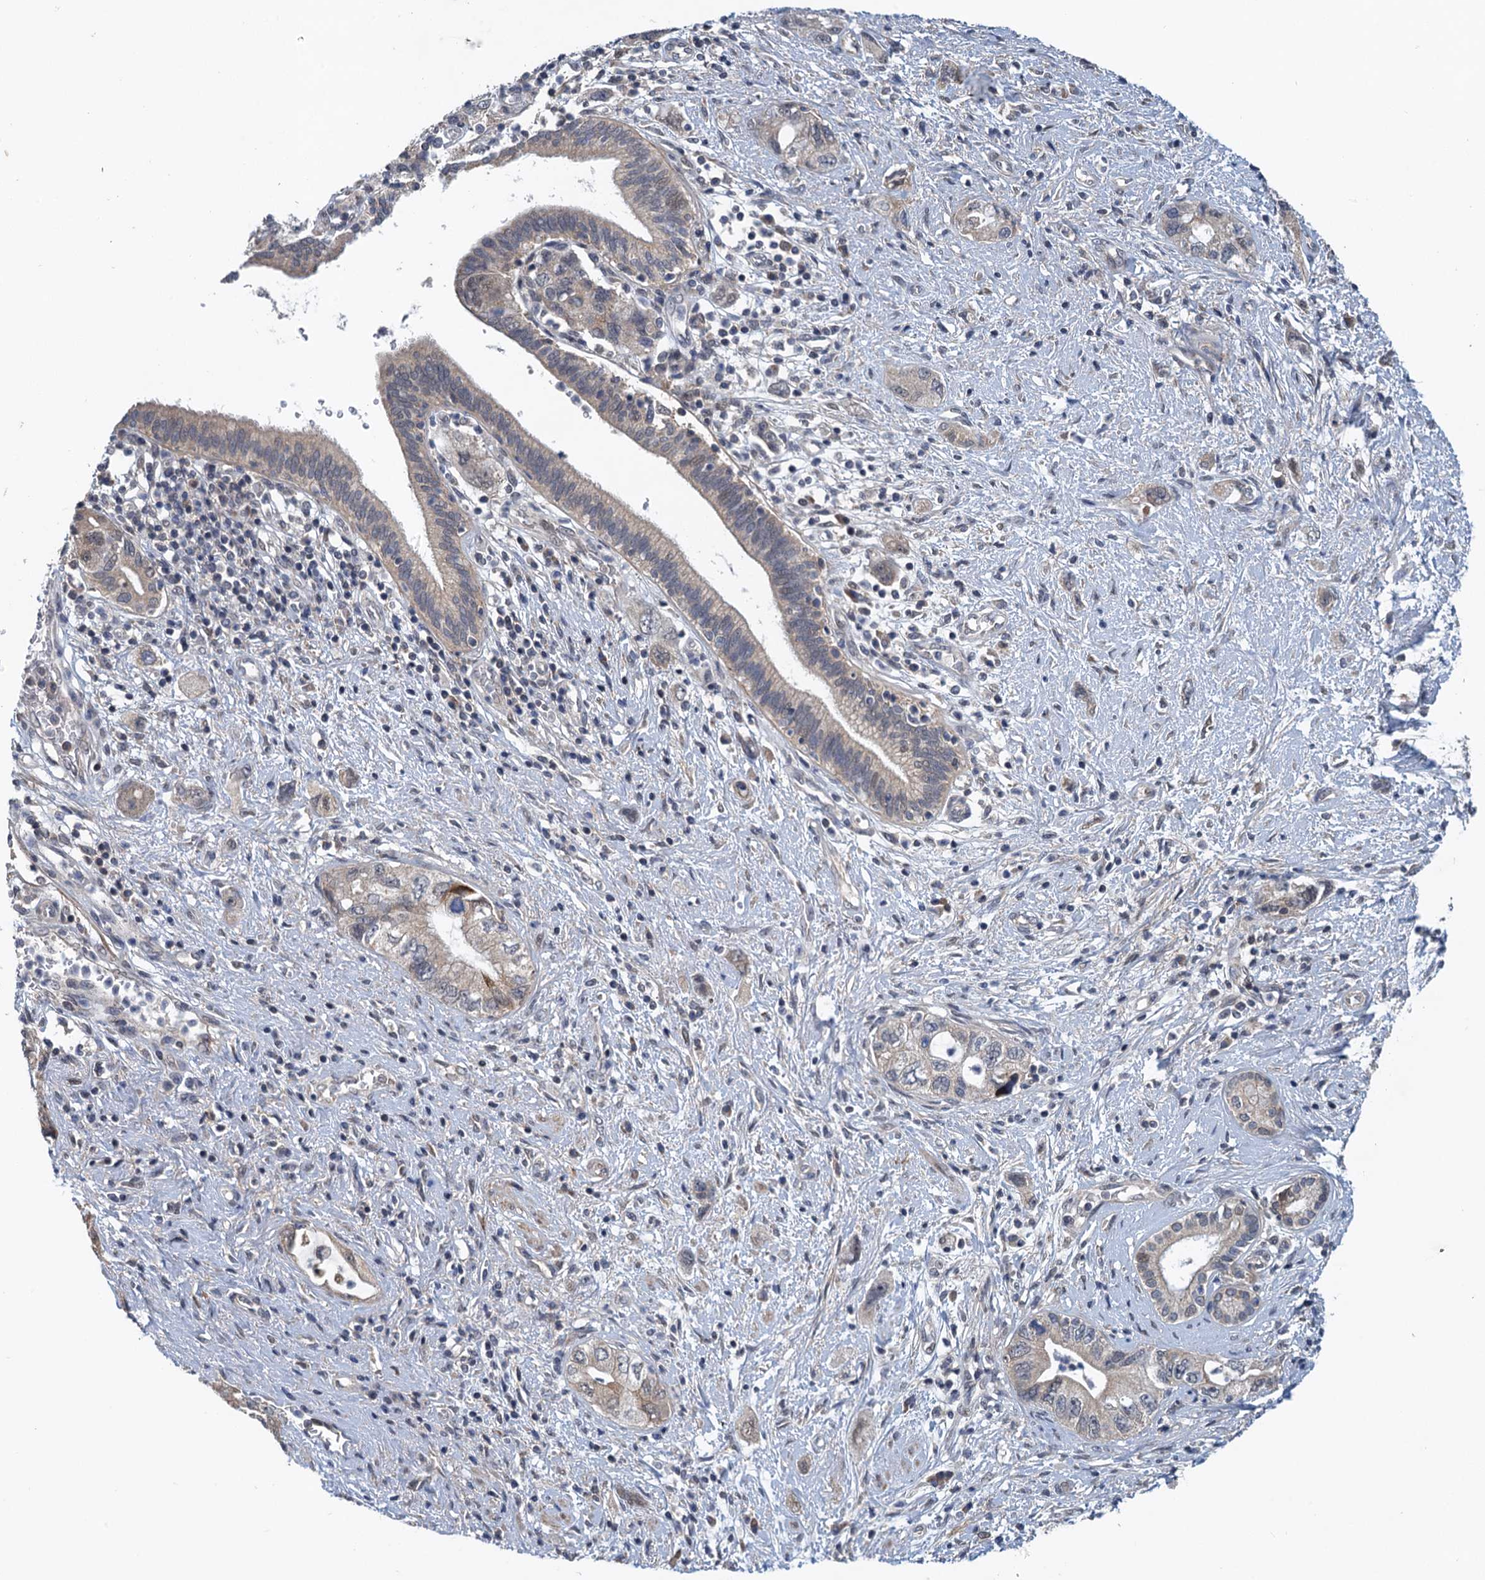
{"staining": {"intensity": "negative", "quantity": "none", "location": "none"}, "tissue": "pancreatic cancer", "cell_type": "Tumor cells", "image_type": "cancer", "snomed": [{"axis": "morphology", "description": "Adenocarcinoma, NOS"}, {"axis": "topography", "description": "Pancreas"}], "caption": "Tumor cells are negative for protein expression in human pancreatic adenocarcinoma.", "gene": "MDM1", "patient": {"sex": "female", "age": 73}}